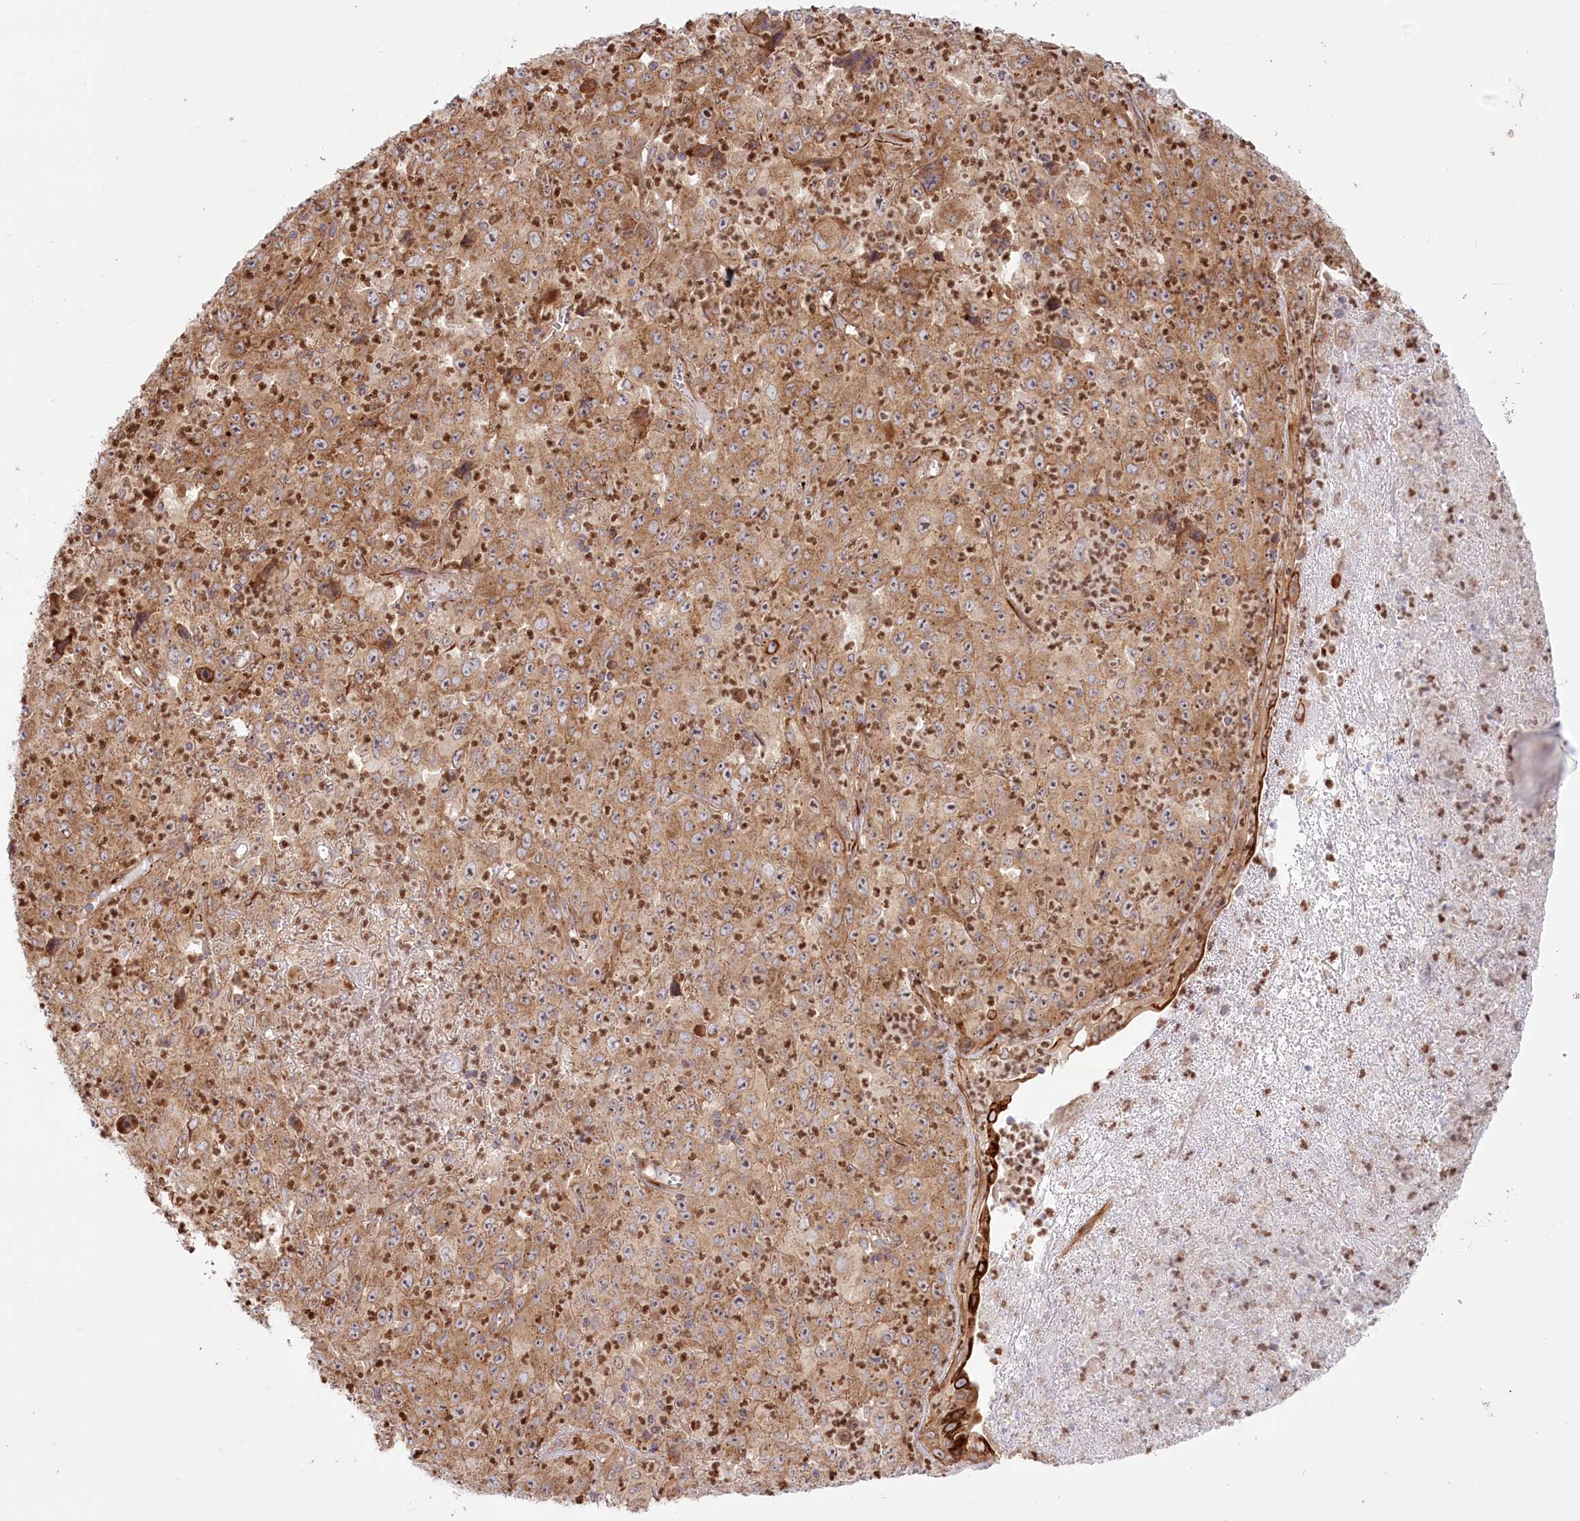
{"staining": {"intensity": "moderate", "quantity": ">75%", "location": "cytoplasmic/membranous"}, "tissue": "melanoma", "cell_type": "Tumor cells", "image_type": "cancer", "snomed": [{"axis": "morphology", "description": "Malignant melanoma, Metastatic site"}, {"axis": "topography", "description": "Skin"}], "caption": "About >75% of tumor cells in malignant melanoma (metastatic site) demonstrate moderate cytoplasmic/membranous protein staining as visualized by brown immunohistochemical staining.", "gene": "COMMD3", "patient": {"sex": "female", "age": 56}}